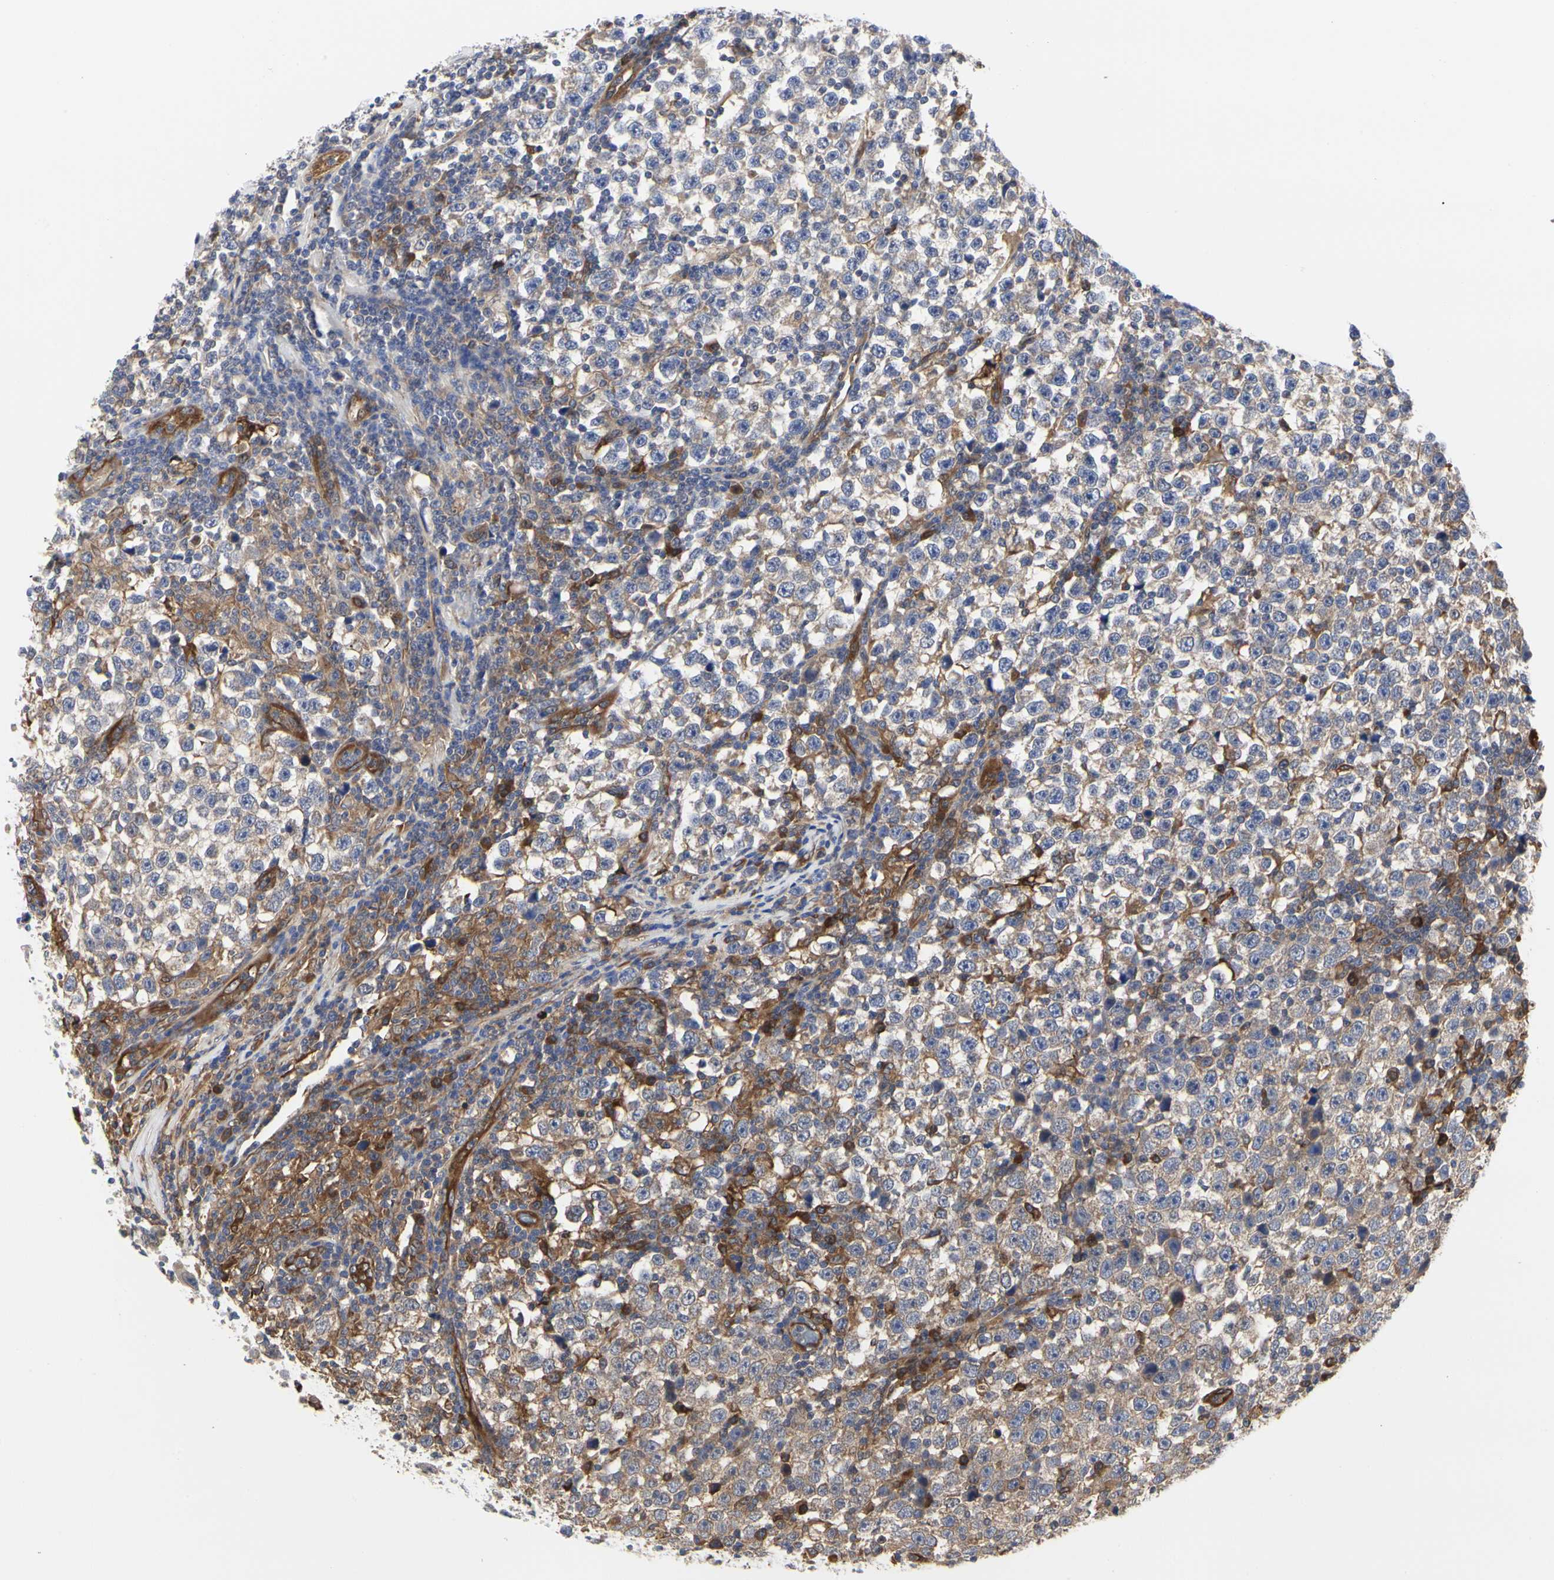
{"staining": {"intensity": "weak", "quantity": ">75%", "location": "cytoplasmic/membranous"}, "tissue": "testis cancer", "cell_type": "Tumor cells", "image_type": "cancer", "snomed": [{"axis": "morphology", "description": "Seminoma, NOS"}, {"axis": "topography", "description": "Testis"}], "caption": "DAB immunohistochemical staining of testis seminoma displays weak cytoplasmic/membranous protein positivity in approximately >75% of tumor cells. (IHC, brightfield microscopy, high magnification).", "gene": "C3orf52", "patient": {"sex": "male", "age": 43}}